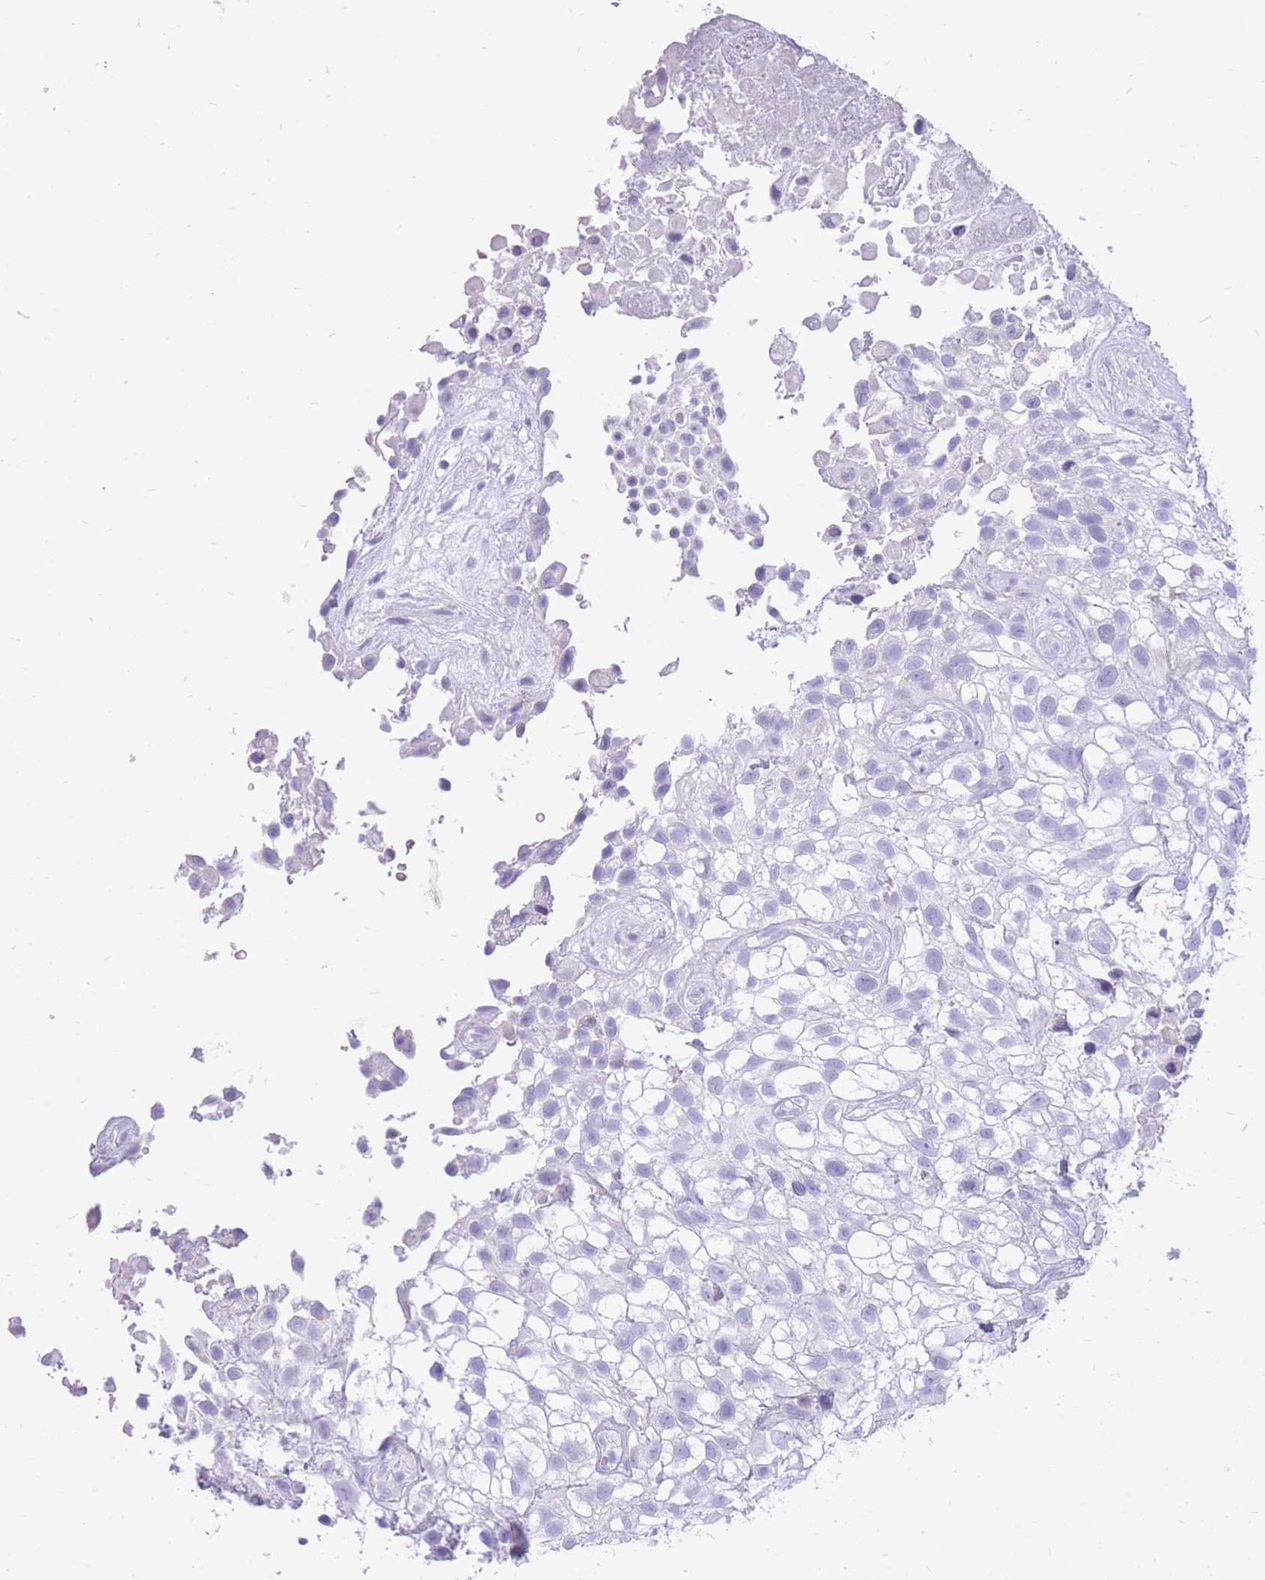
{"staining": {"intensity": "negative", "quantity": "none", "location": "none"}, "tissue": "urothelial cancer", "cell_type": "Tumor cells", "image_type": "cancer", "snomed": [{"axis": "morphology", "description": "Urothelial carcinoma, High grade"}, {"axis": "topography", "description": "Urinary bladder"}], "caption": "An immunohistochemistry image of urothelial carcinoma (high-grade) is shown. There is no staining in tumor cells of urothelial carcinoma (high-grade).", "gene": "ZFP37", "patient": {"sex": "male", "age": 56}}